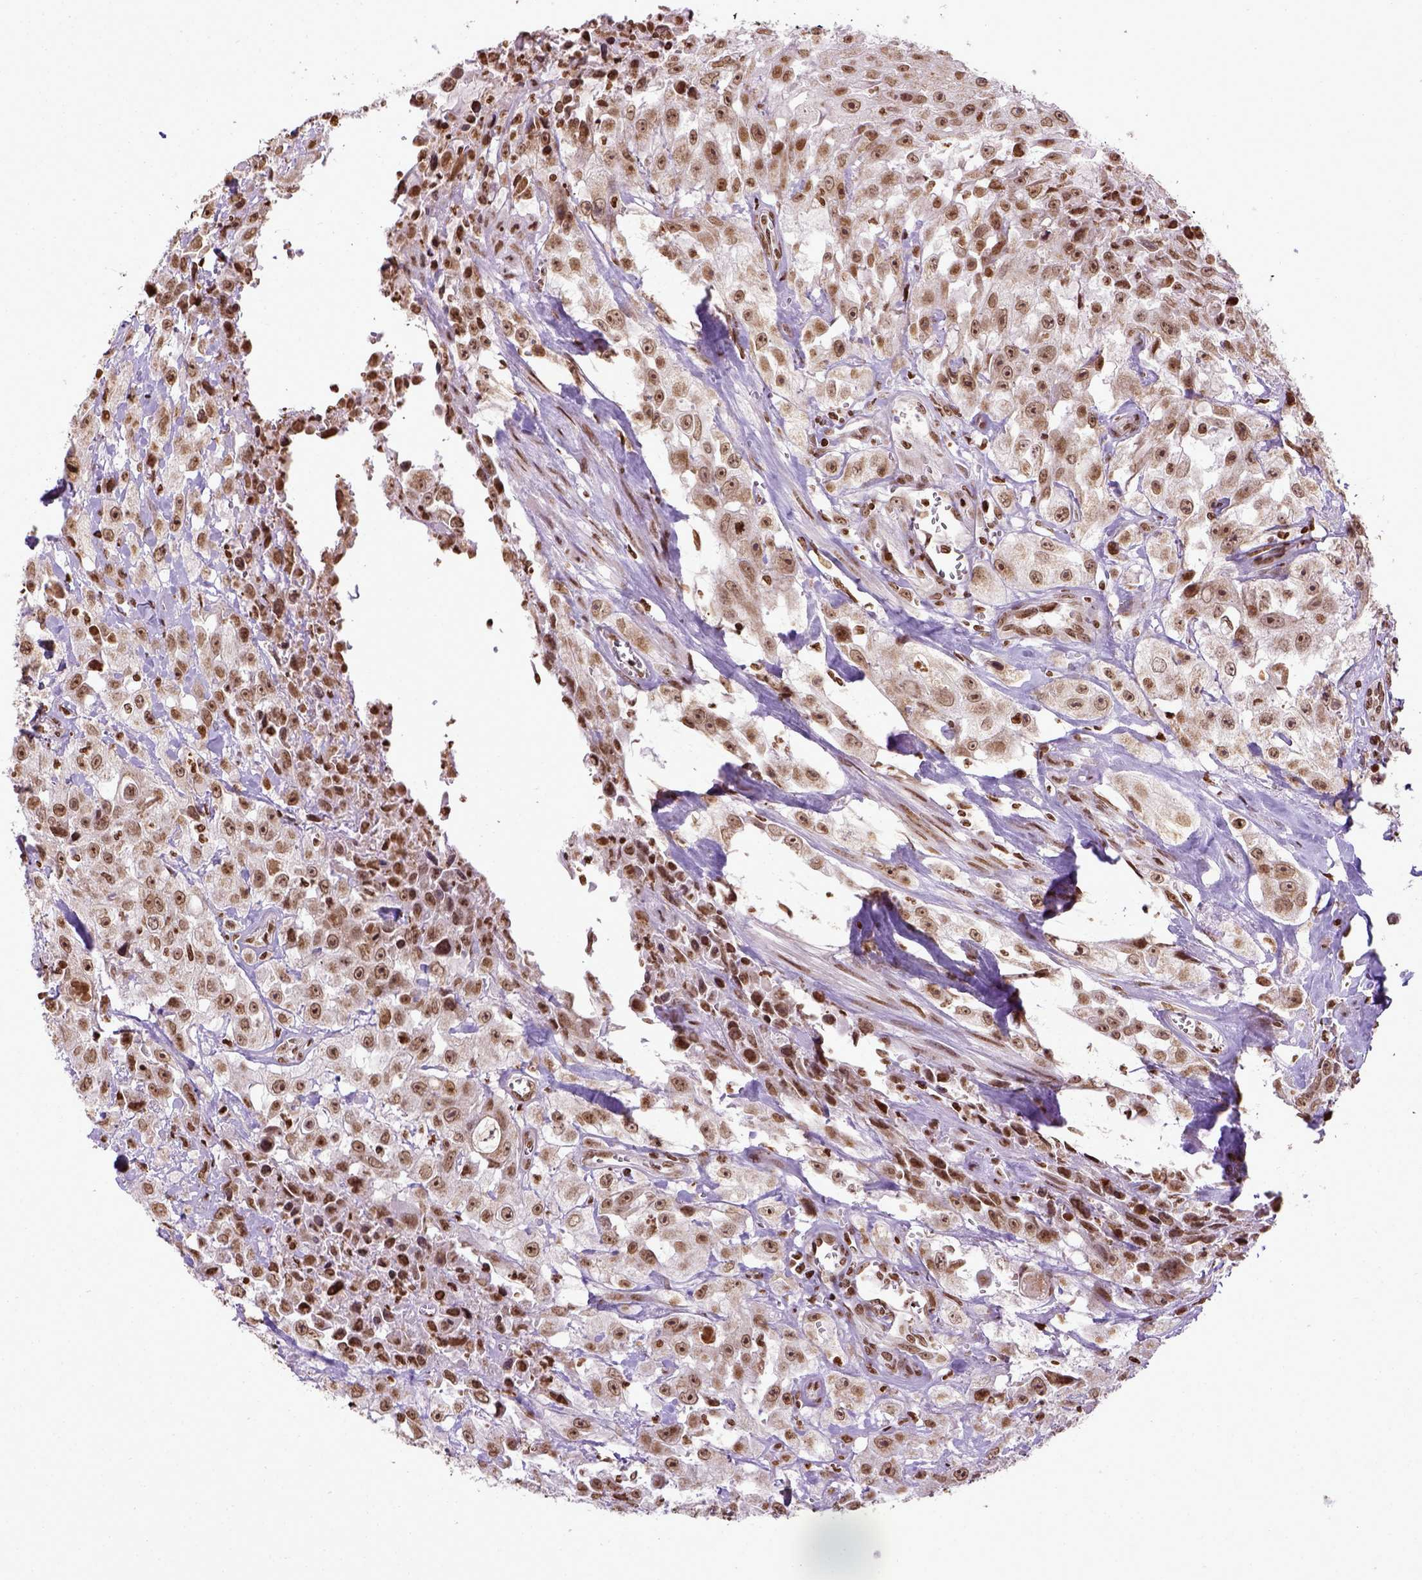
{"staining": {"intensity": "moderate", "quantity": ">75%", "location": "nuclear"}, "tissue": "urothelial cancer", "cell_type": "Tumor cells", "image_type": "cancer", "snomed": [{"axis": "morphology", "description": "Urothelial carcinoma, High grade"}, {"axis": "topography", "description": "Urinary bladder"}], "caption": "Immunohistochemical staining of human urothelial cancer reveals medium levels of moderate nuclear protein expression in about >75% of tumor cells.", "gene": "ZNF75D", "patient": {"sex": "male", "age": 79}}